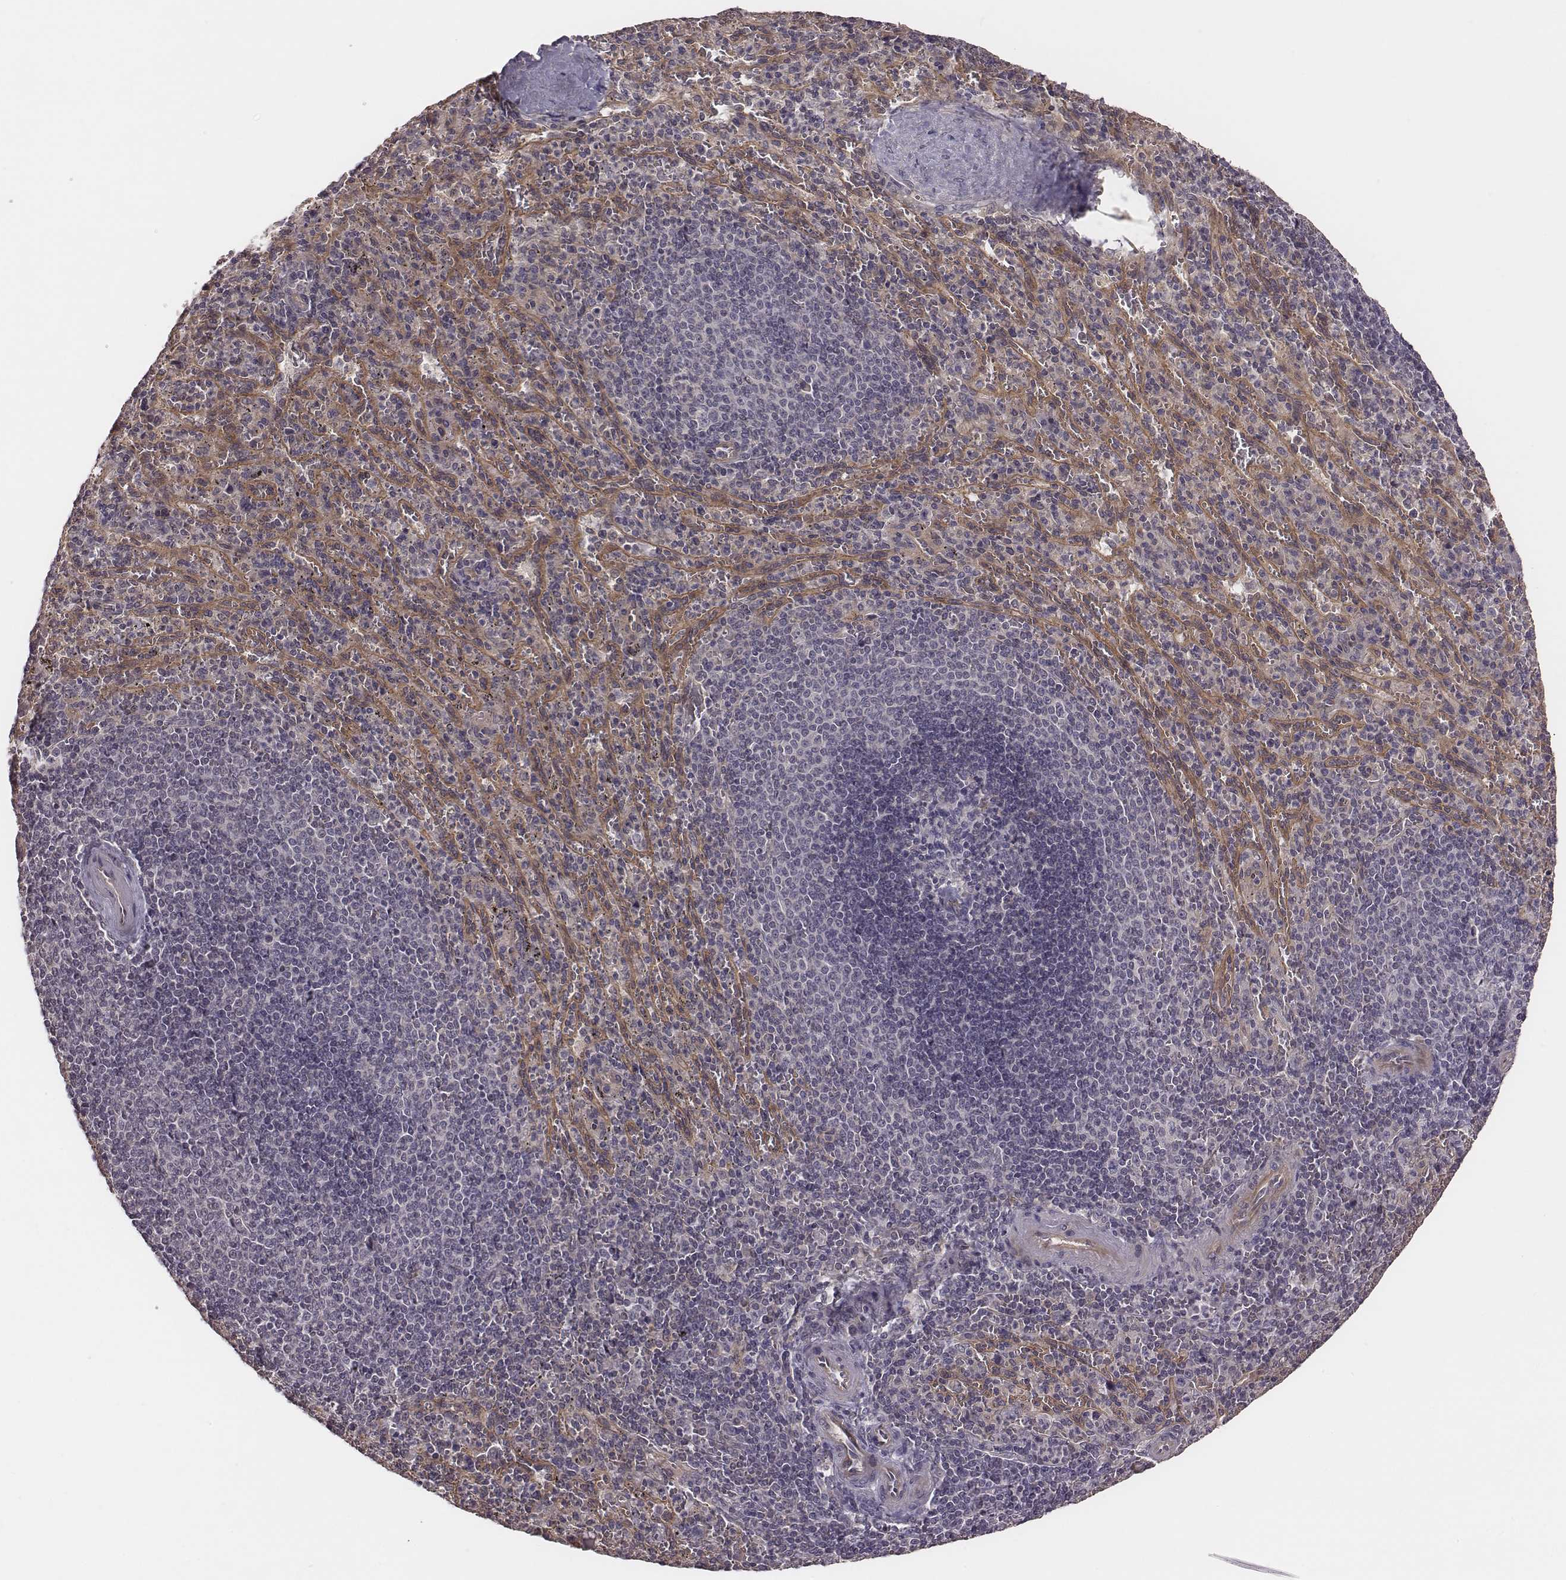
{"staining": {"intensity": "negative", "quantity": "none", "location": "none"}, "tissue": "spleen", "cell_type": "Cells in red pulp", "image_type": "normal", "snomed": [{"axis": "morphology", "description": "Normal tissue, NOS"}, {"axis": "topography", "description": "Spleen"}], "caption": "Cells in red pulp are negative for protein expression in benign human spleen. (Immunohistochemistry, brightfield microscopy, high magnification).", "gene": "SCARF1", "patient": {"sex": "male", "age": 57}}